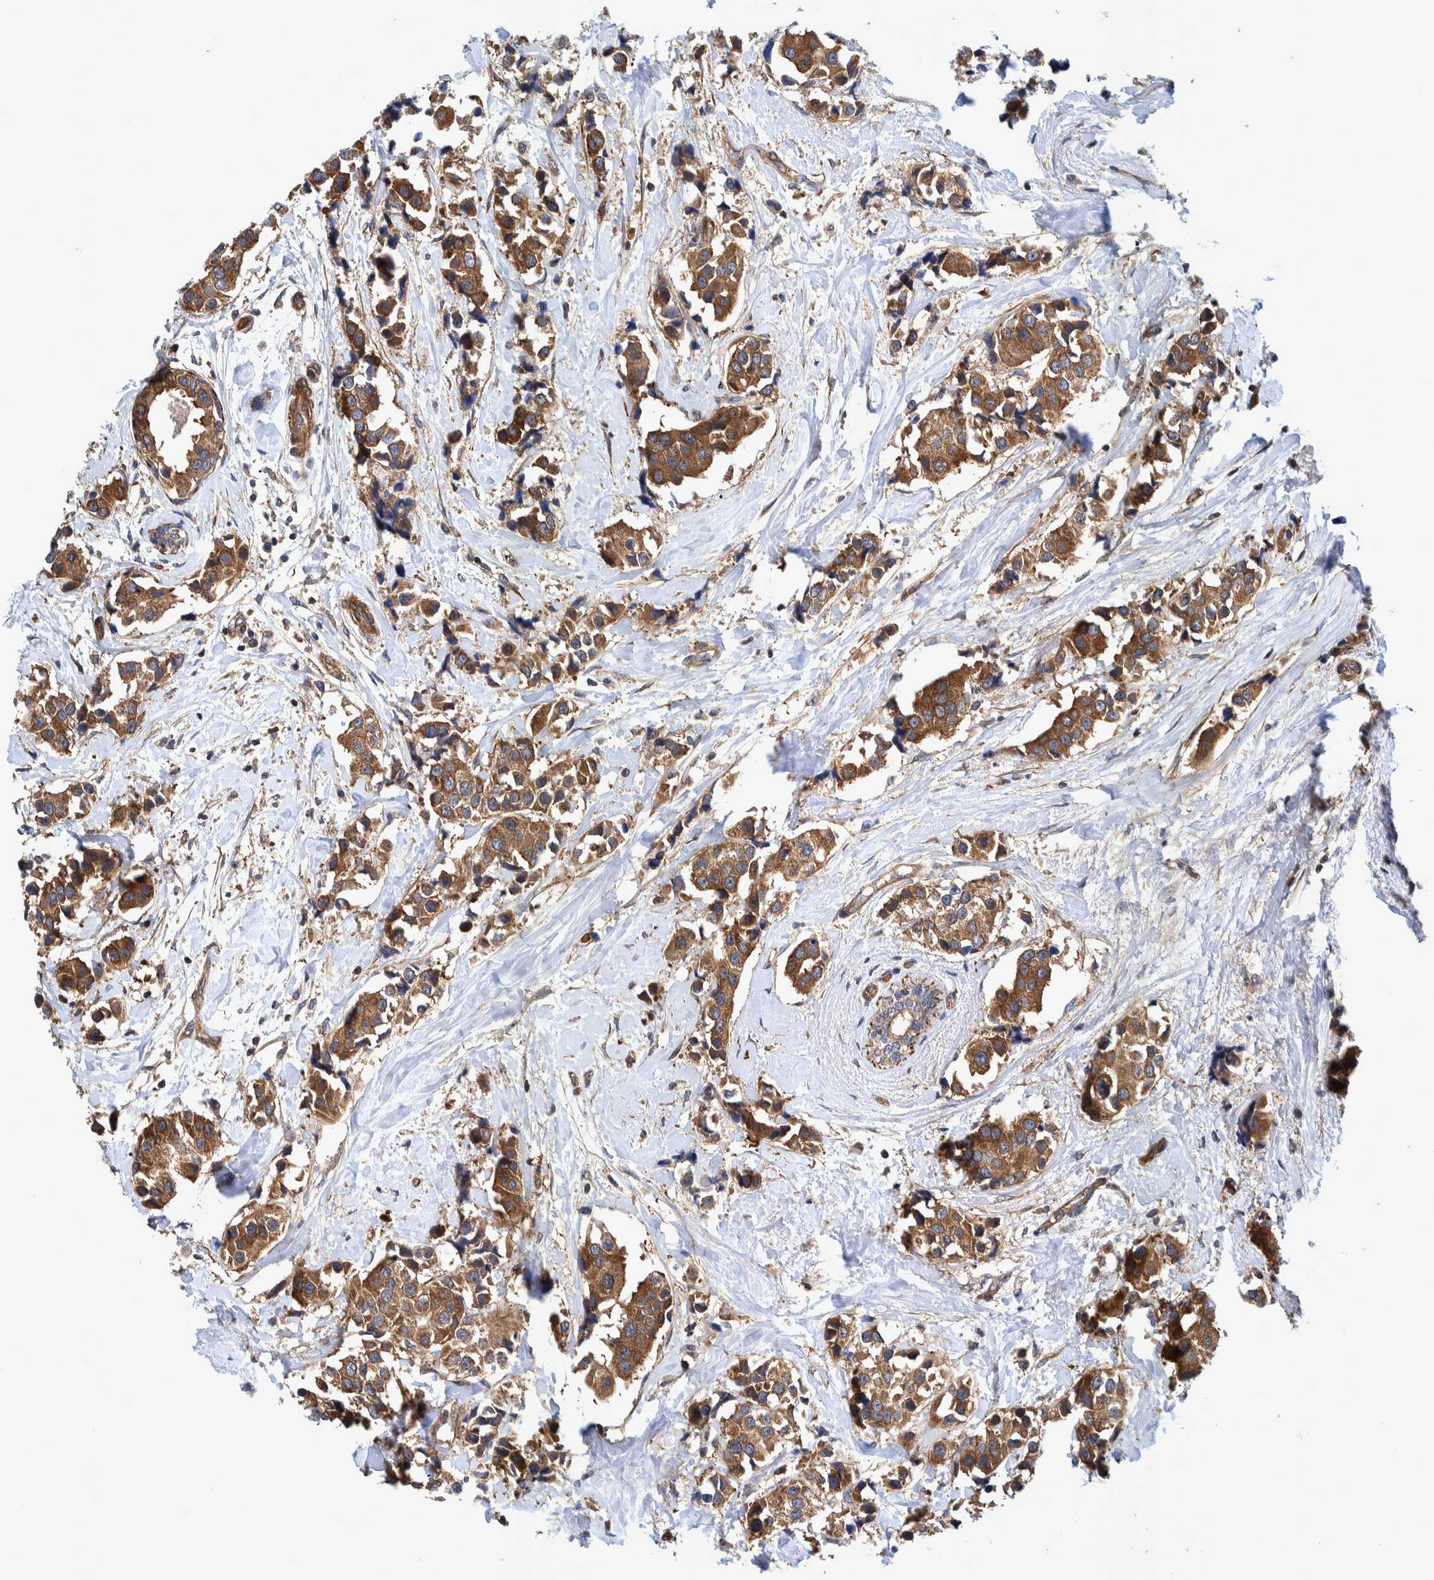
{"staining": {"intensity": "strong", "quantity": ">75%", "location": "cytoplasmic/membranous"}, "tissue": "breast cancer", "cell_type": "Tumor cells", "image_type": "cancer", "snomed": [{"axis": "morphology", "description": "Normal tissue, NOS"}, {"axis": "morphology", "description": "Duct carcinoma"}, {"axis": "topography", "description": "Breast"}], "caption": "Breast cancer was stained to show a protein in brown. There is high levels of strong cytoplasmic/membranous staining in about >75% of tumor cells.", "gene": "GRPEL2", "patient": {"sex": "female", "age": 39}}